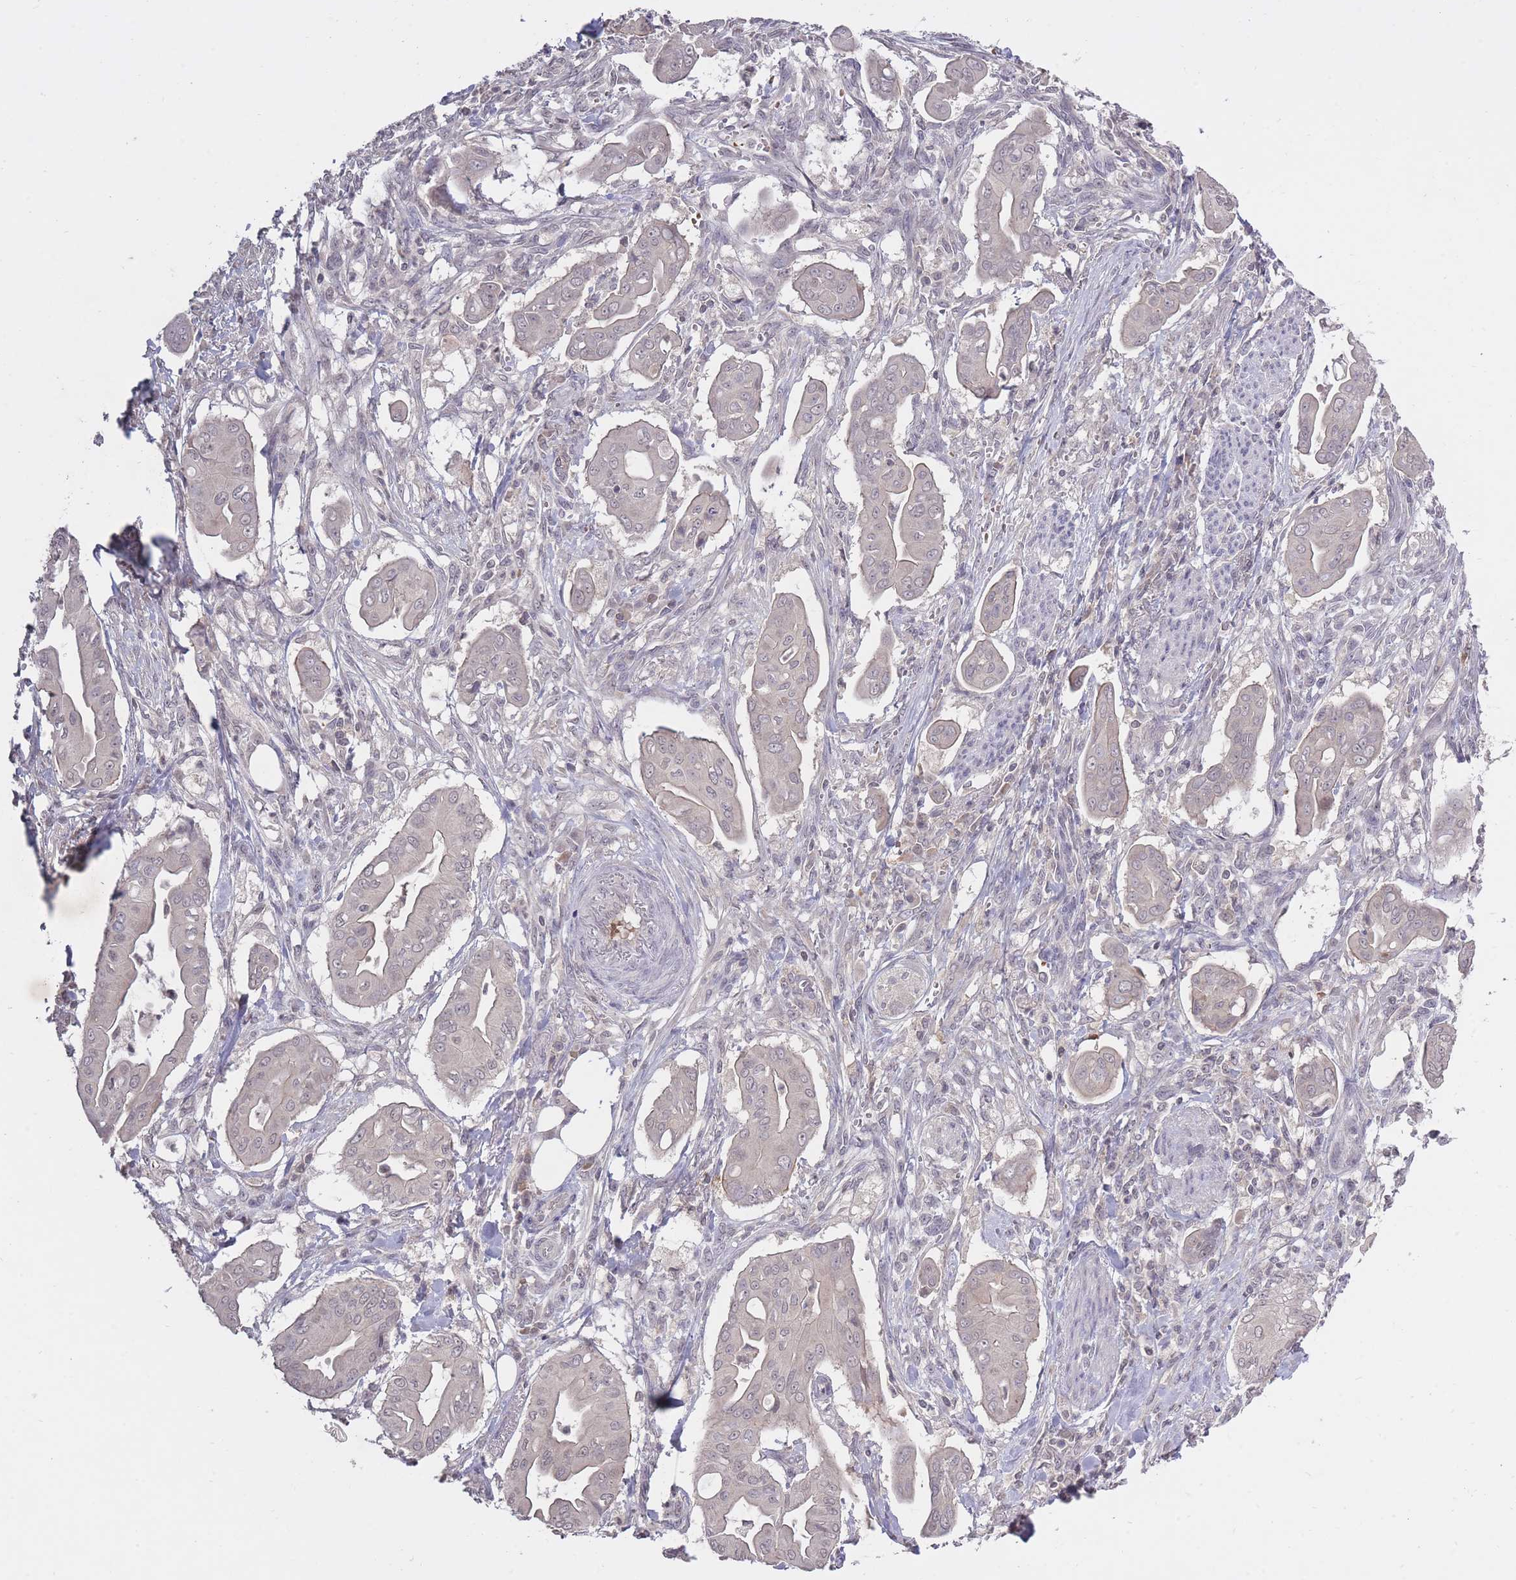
{"staining": {"intensity": "negative", "quantity": "none", "location": "none"}, "tissue": "pancreatic cancer", "cell_type": "Tumor cells", "image_type": "cancer", "snomed": [{"axis": "morphology", "description": "Adenocarcinoma, NOS"}, {"axis": "topography", "description": "Pancreas"}], "caption": "Tumor cells show no significant staining in pancreatic cancer (adenocarcinoma). Nuclei are stained in blue.", "gene": "ADCYAP1R1", "patient": {"sex": "male", "age": 71}}